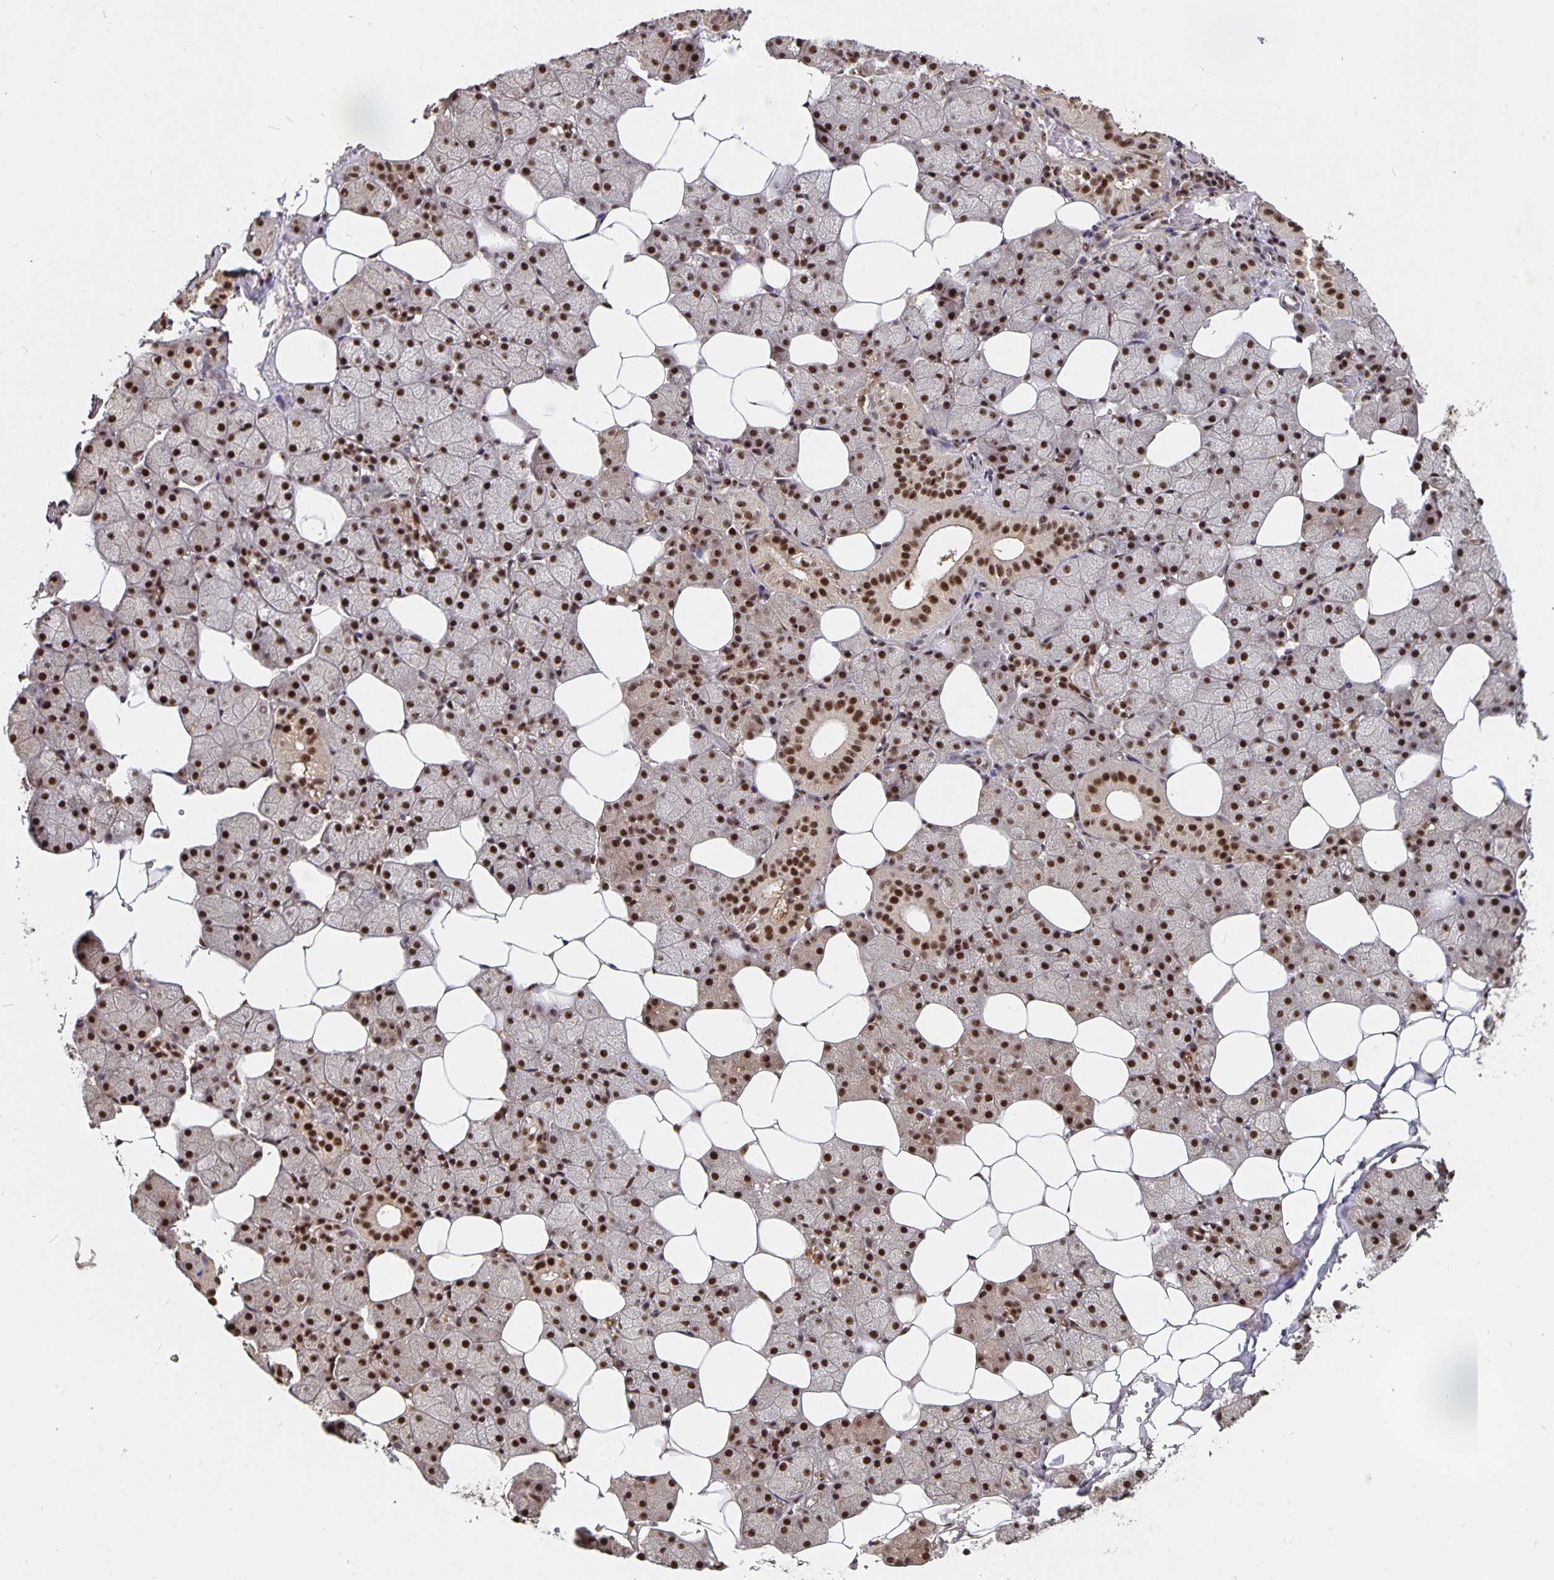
{"staining": {"intensity": "strong", "quantity": ">75%", "location": "nuclear"}, "tissue": "salivary gland", "cell_type": "Glandular cells", "image_type": "normal", "snomed": [{"axis": "morphology", "description": "Normal tissue, NOS"}, {"axis": "topography", "description": "Salivary gland"}], "caption": "Immunohistochemical staining of normal human salivary gland shows strong nuclear protein positivity in approximately >75% of glandular cells.", "gene": "LAS1L", "patient": {"sex": "male", "age": 38}}